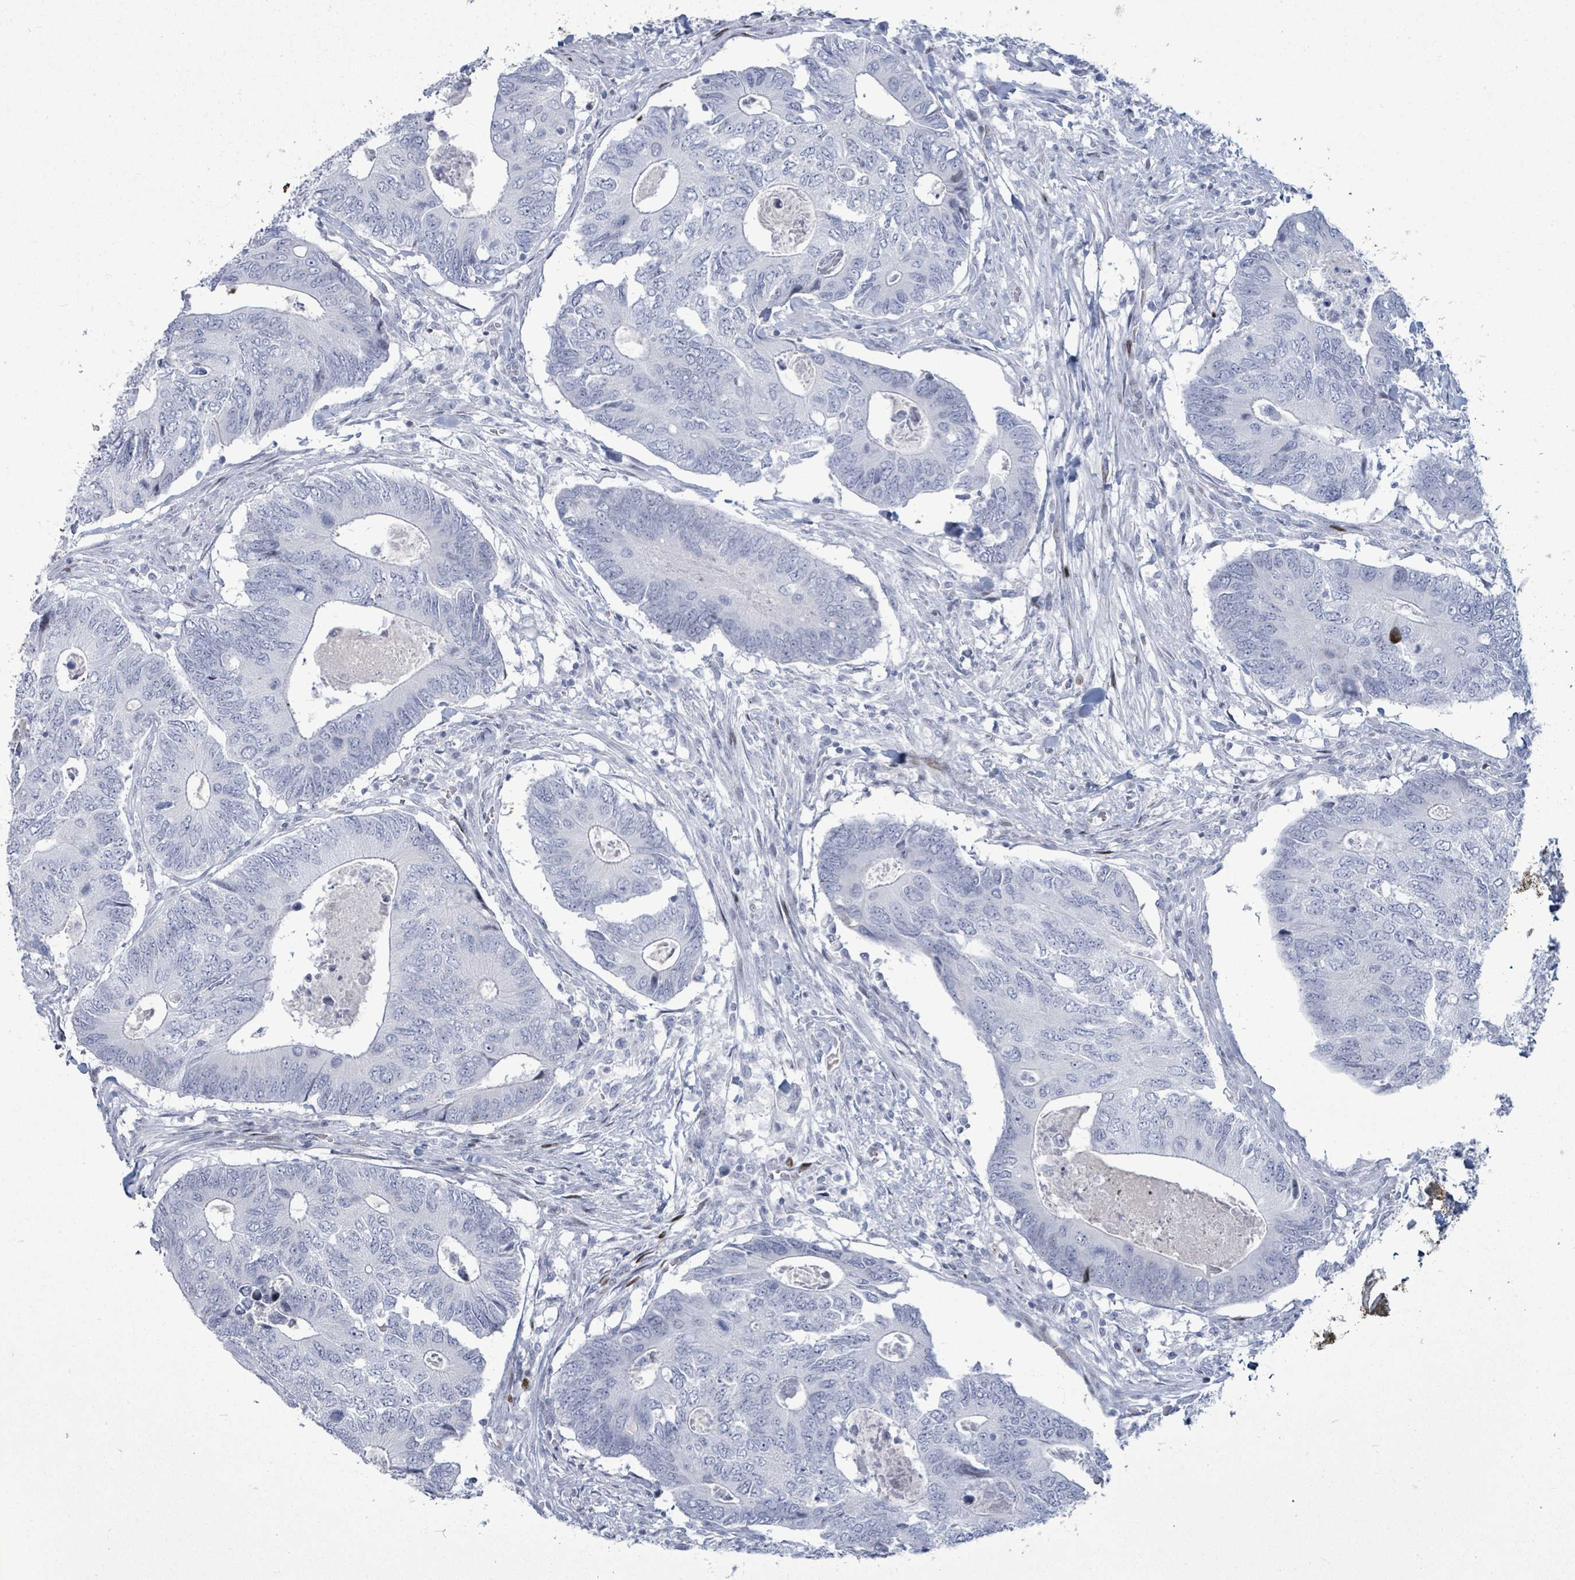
{"staining": {"intensity": "negative", "quantity": "none", "location": "none"}, "tissue": "colorectal cancer", "cell_type": "Tumor cells", "image_type": "cancer", "snomed": [{"axis": "morphology", "description": "Adenocarcinoma, NOS"}, {"axis": "topography", "description": "Colon"}], "caption": "This is an IHC histopathology image of colorectal cancer. There is no positivity in tumor cells.", "gene": "MALL", "patient": {"sex": "male", "age": 87}}